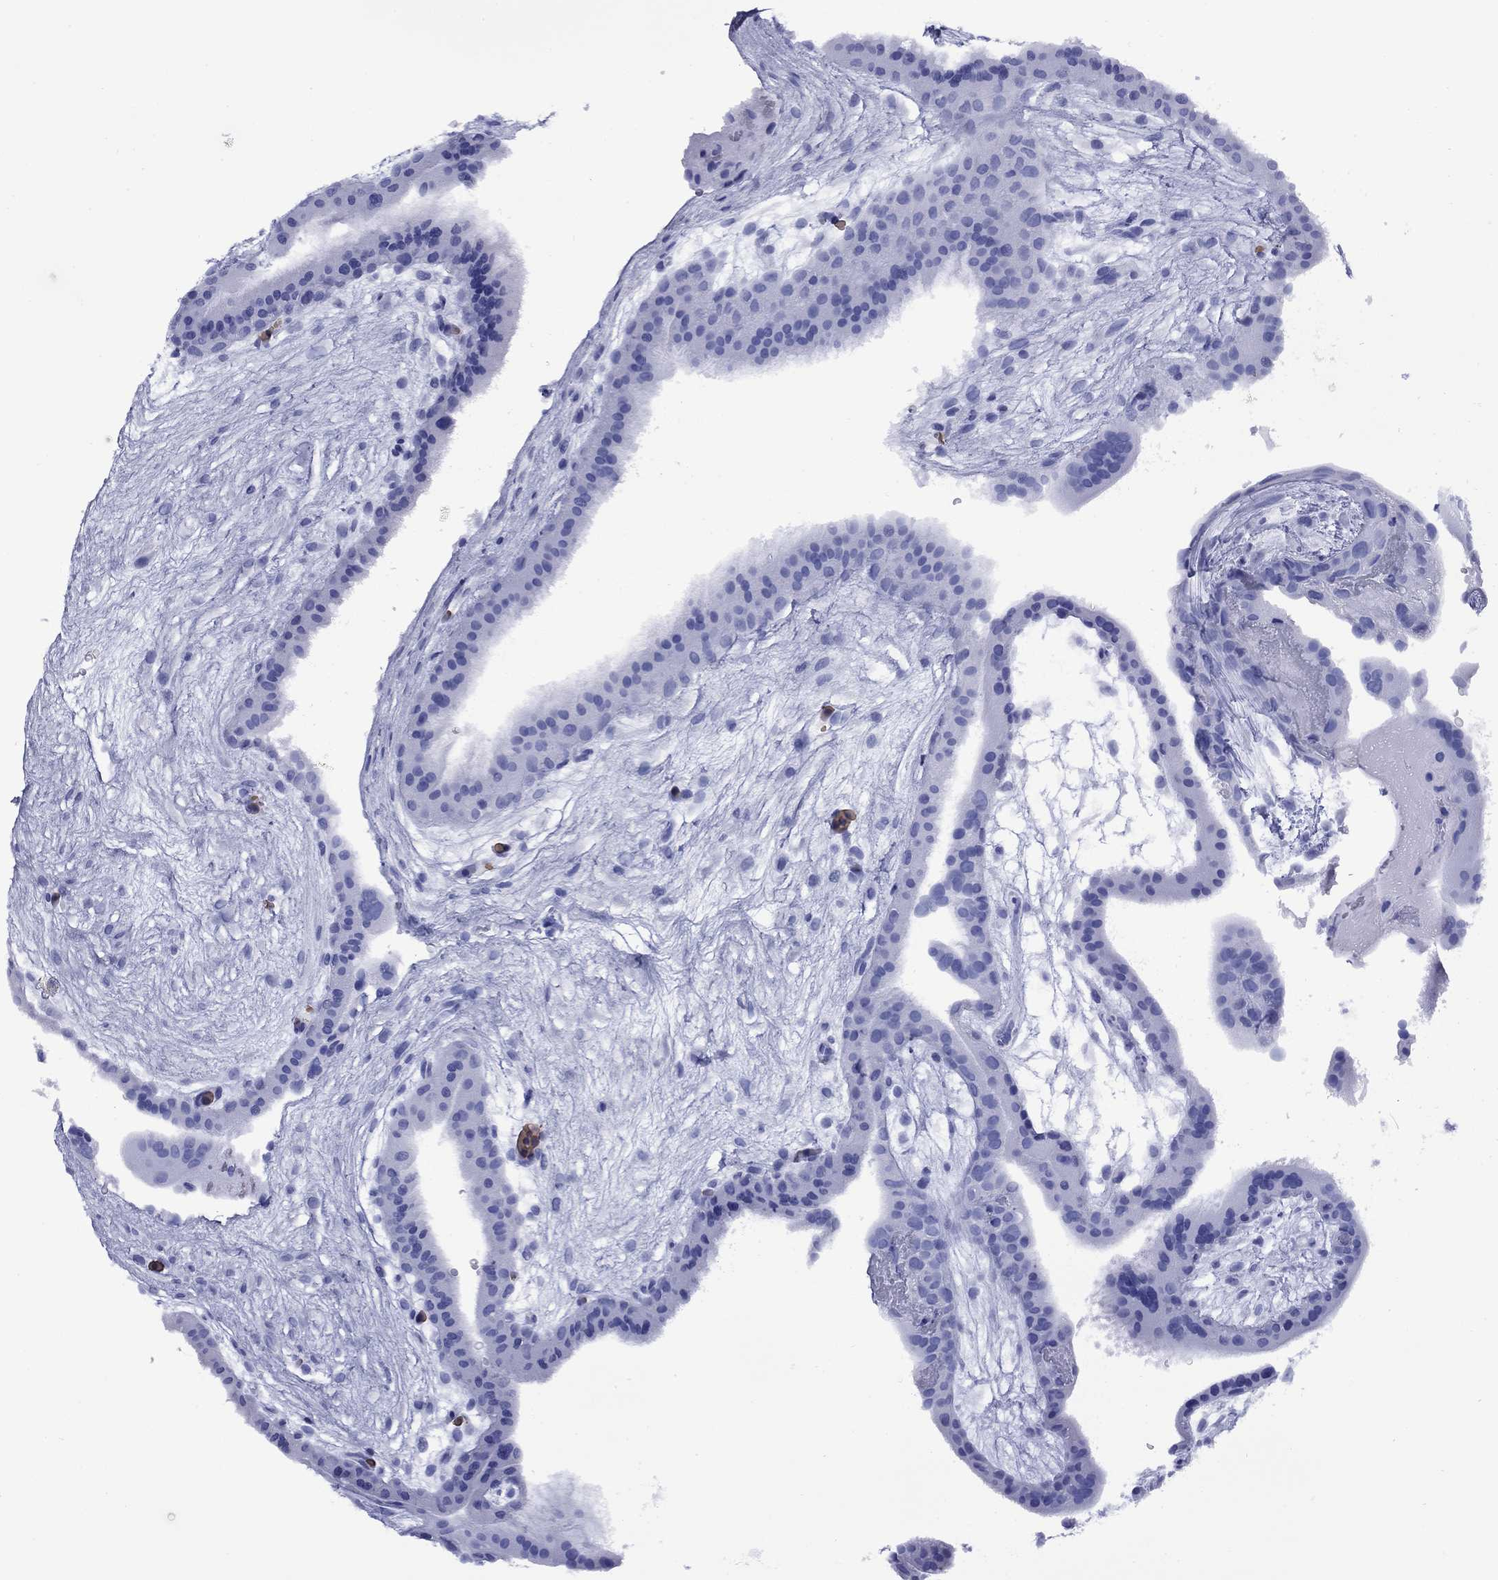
{"staining": {"intensity": "negative", "quantity": "none", "location": "none"}, "tissue": "placenta", "cell_type": "Decidual cells", "image_type": "normal", "snomed": [{"axis": "morphology", "description": "Normal tissue, NOS"}, {"axis": "topography", "description": "Placenta"}], "caption": "The immunohistochemistry (IHC) micrograph has no significant staining in decidual cells of placenta.", "gene": "ROM1", "patient": {"sex": "female", "age": 19}}